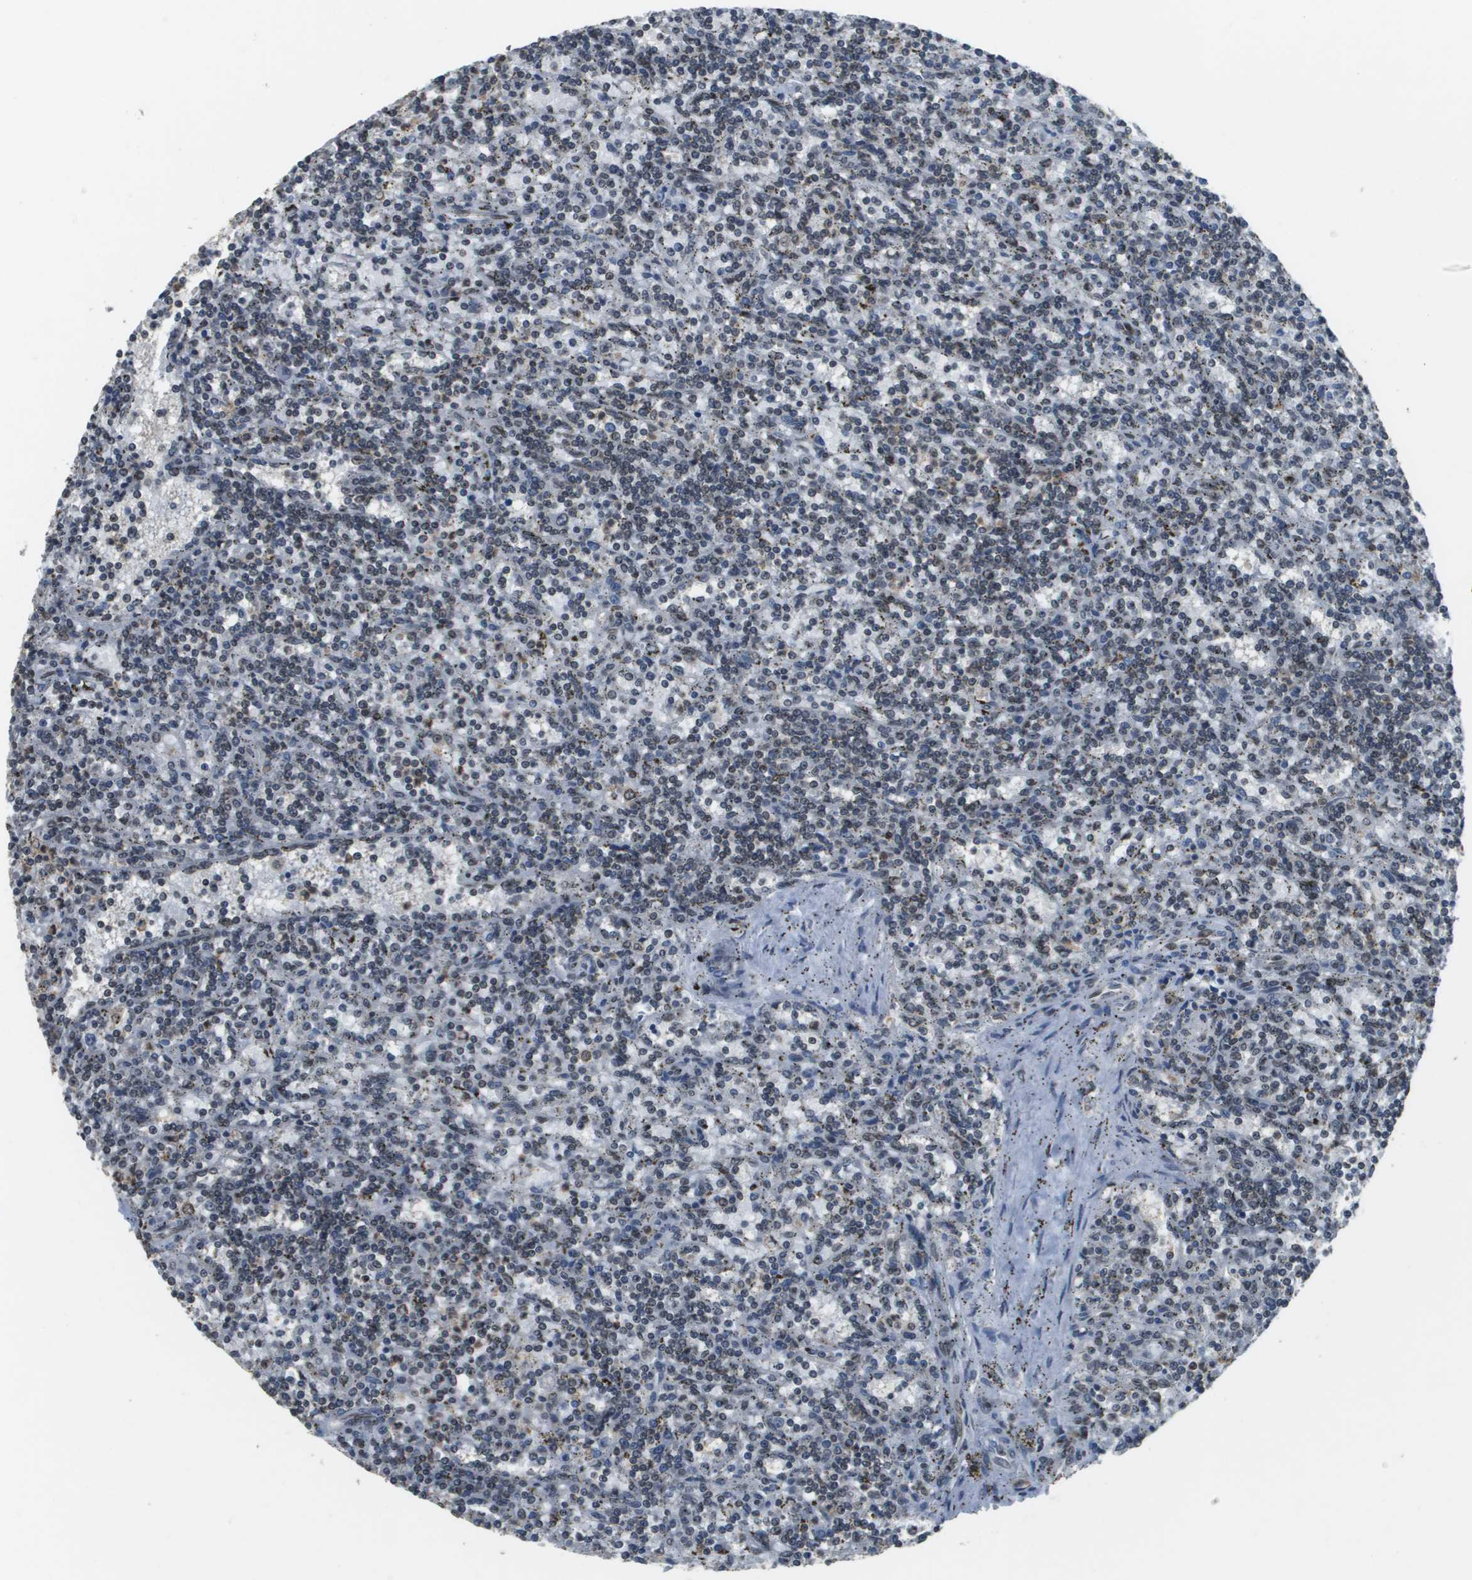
{"staining": {"intensity": "weak", "quantity": "25%-75%", "location": "nuclear"}, "tissue": "lymphoma", "cell_type": "Tumor cells", "image_type": "cancer", "snomed": [{"axis": "morphology", "description": "Malignant lymphoma, non-Hodgkin's type, Low grade"}, {"axis": "topography", "description": "Spleen"}], "caption": "Immunohistochemical staining of lymphoma exhibits weak nuclear protein expression in approximately 25%-75% of tumor cells.", "gene": "FANCC", "patient": {"sex": "male", "age": 73}}